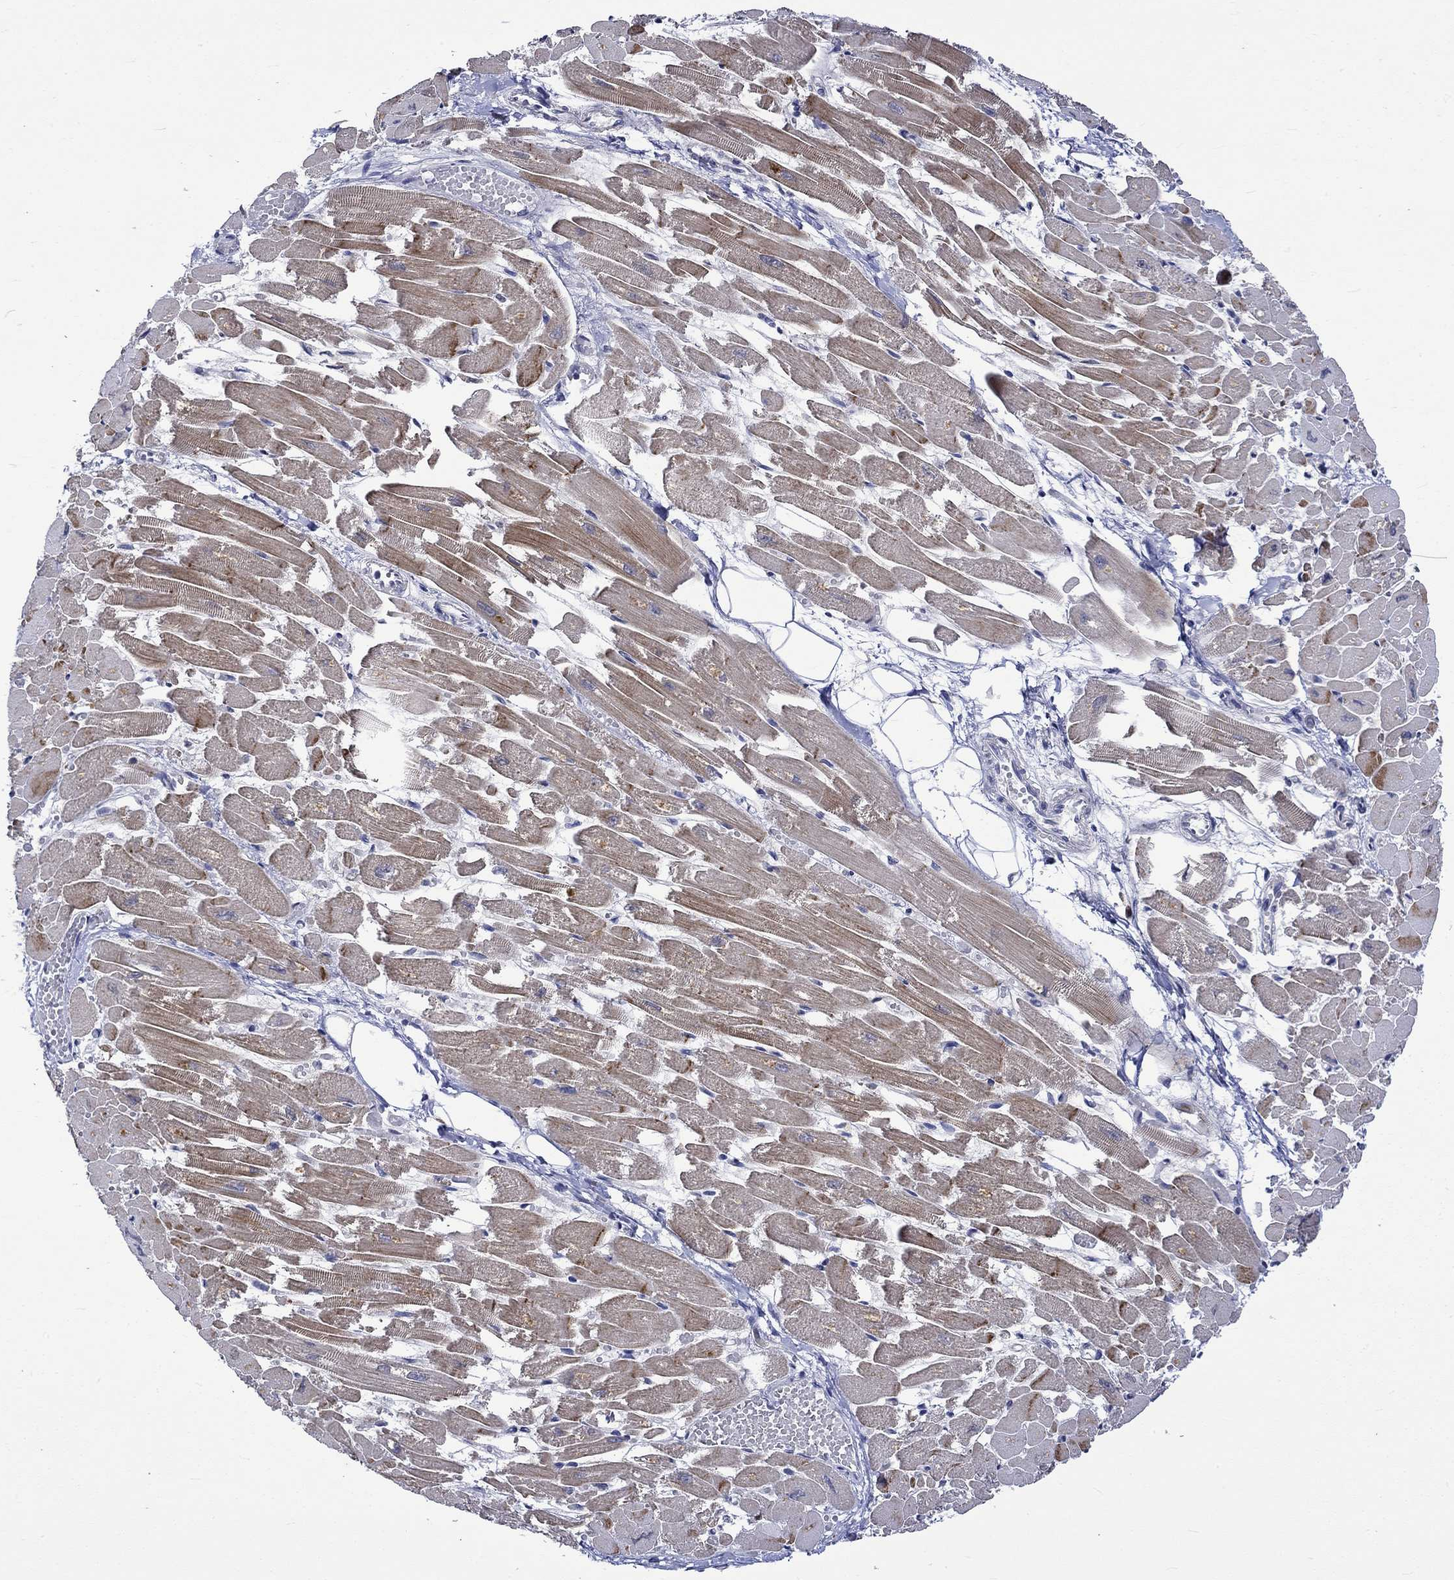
{"staining": {"intensity": "moderate", "quantity": "25%-75%", "location": "cytoplasmic/membranous"}, "tissue": "heart muscle", "cell_type": "Cardiomyocytes", "image_type": "normal", "snomed": [{"axis": "morphology", "description": "Normal tissue, NOS"}, {"axis": "topography", "description": "Heart"}], "caption": "High-power microscopy captured an IHC histopathology image of benign heart muscle, revealing moderate cytoplasmic/membranous staining in approximately 25%-75% of cardiomyocytes. Nuclei are stained in blue.", "gene": "DDX3Y", "patient": {"sex": "female", "age": 52}}